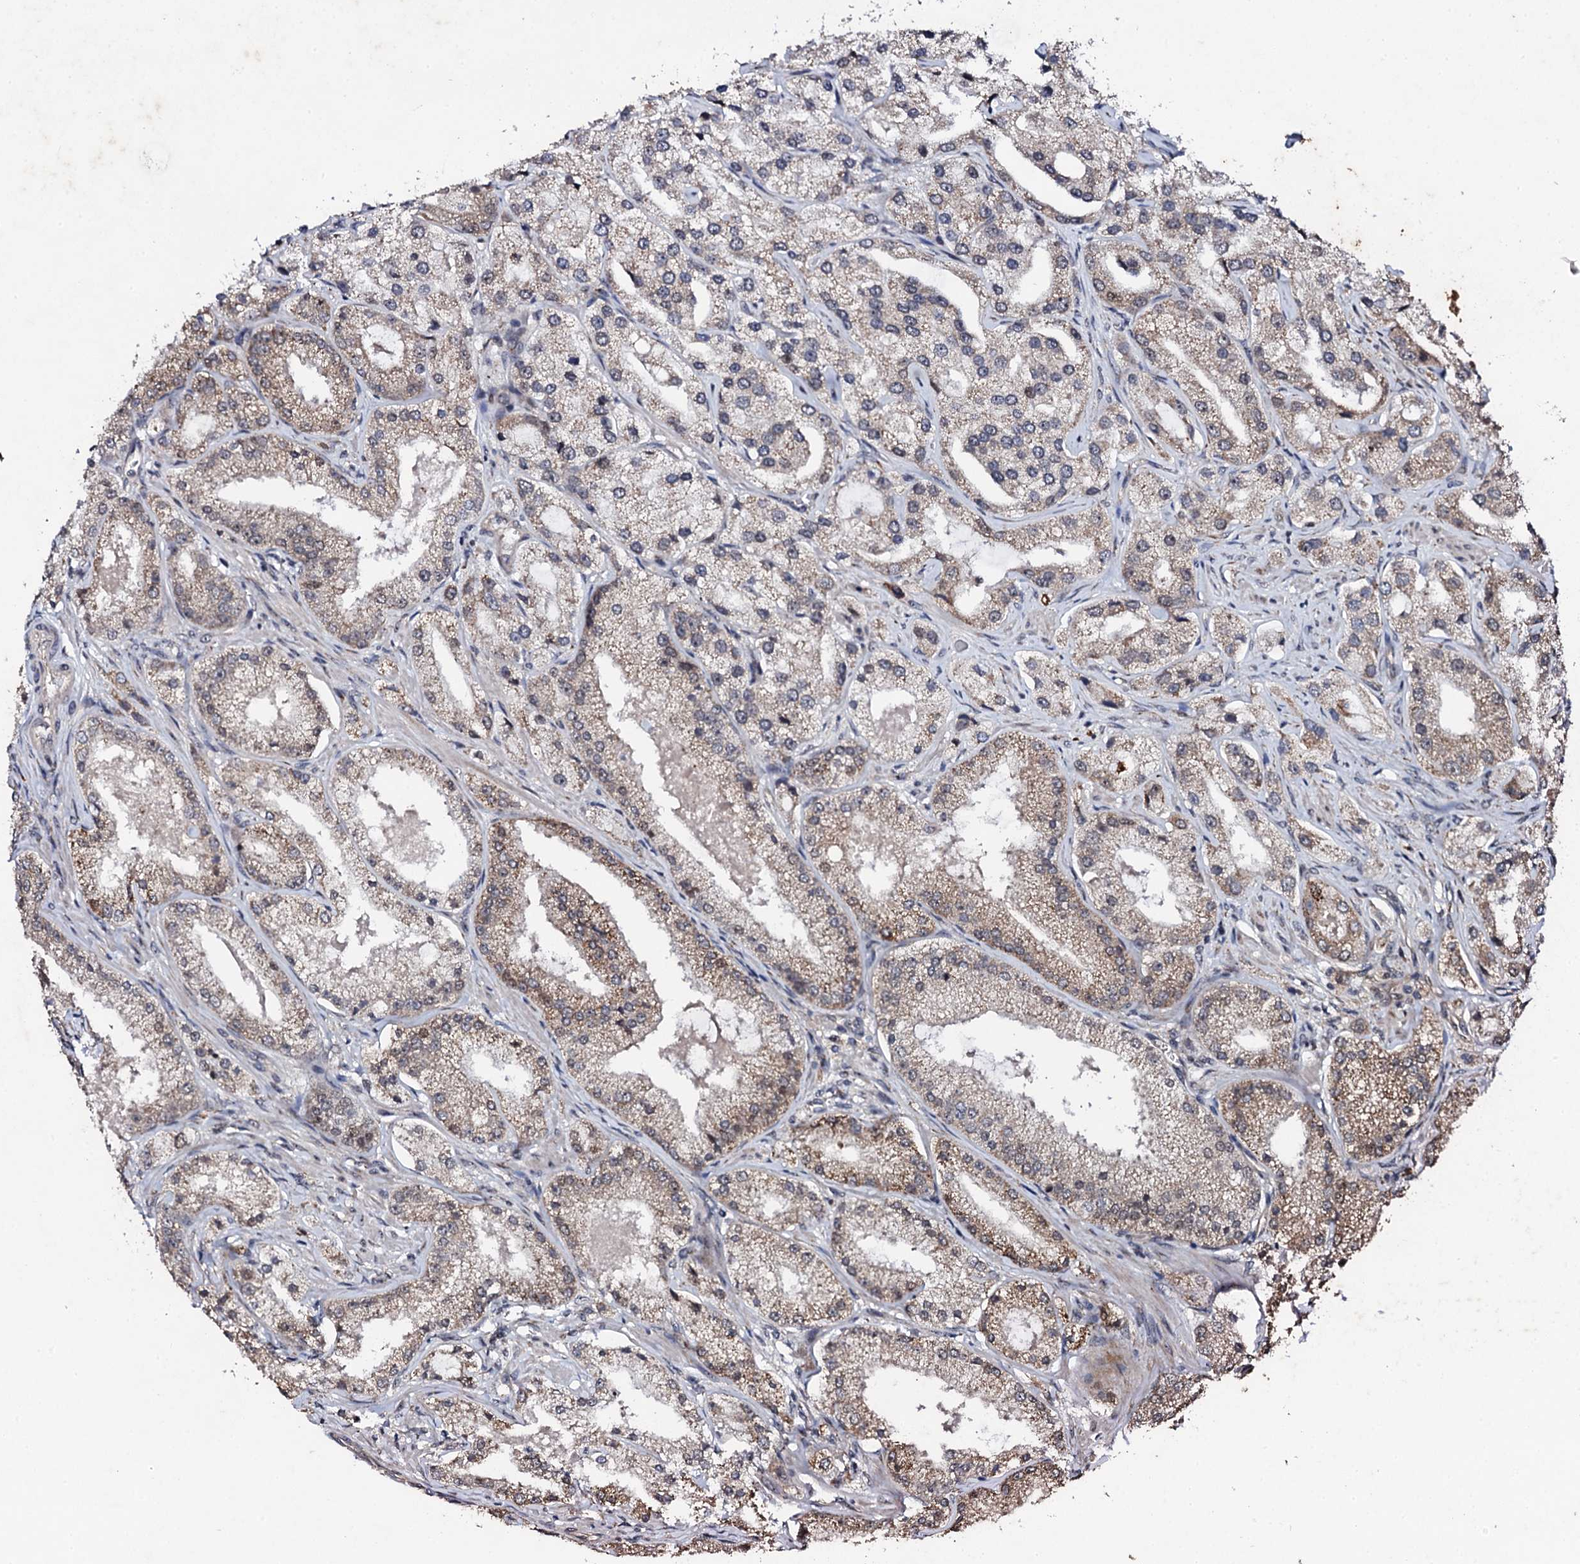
{"staining": {"intensity": "weak", "quantity": "25%-75%", "location": "cytoplasmic/membranous"}, "tissue": "prostate cancer", "cell_type": "Tumor cells", "image_type": "cancer", "snomed": [{"axis": "morphology", "description": "Adenocarcinoma, Low grade"}, {"axis": "topography", "description": "Prostate"}], "caption": "A low amount of weak cytoplasmic/membranous positivity is identified in approximately 25%-75% of tumor cells in prostate adenocarcinoma (low-grade) tissue. The protein is stained brown, and the nuclei are stained in blue (DAB IHC with brightfield microscopy, high magnification).", "gene": "FAM111A", "patient": {"sex": "male", "age": 69}}